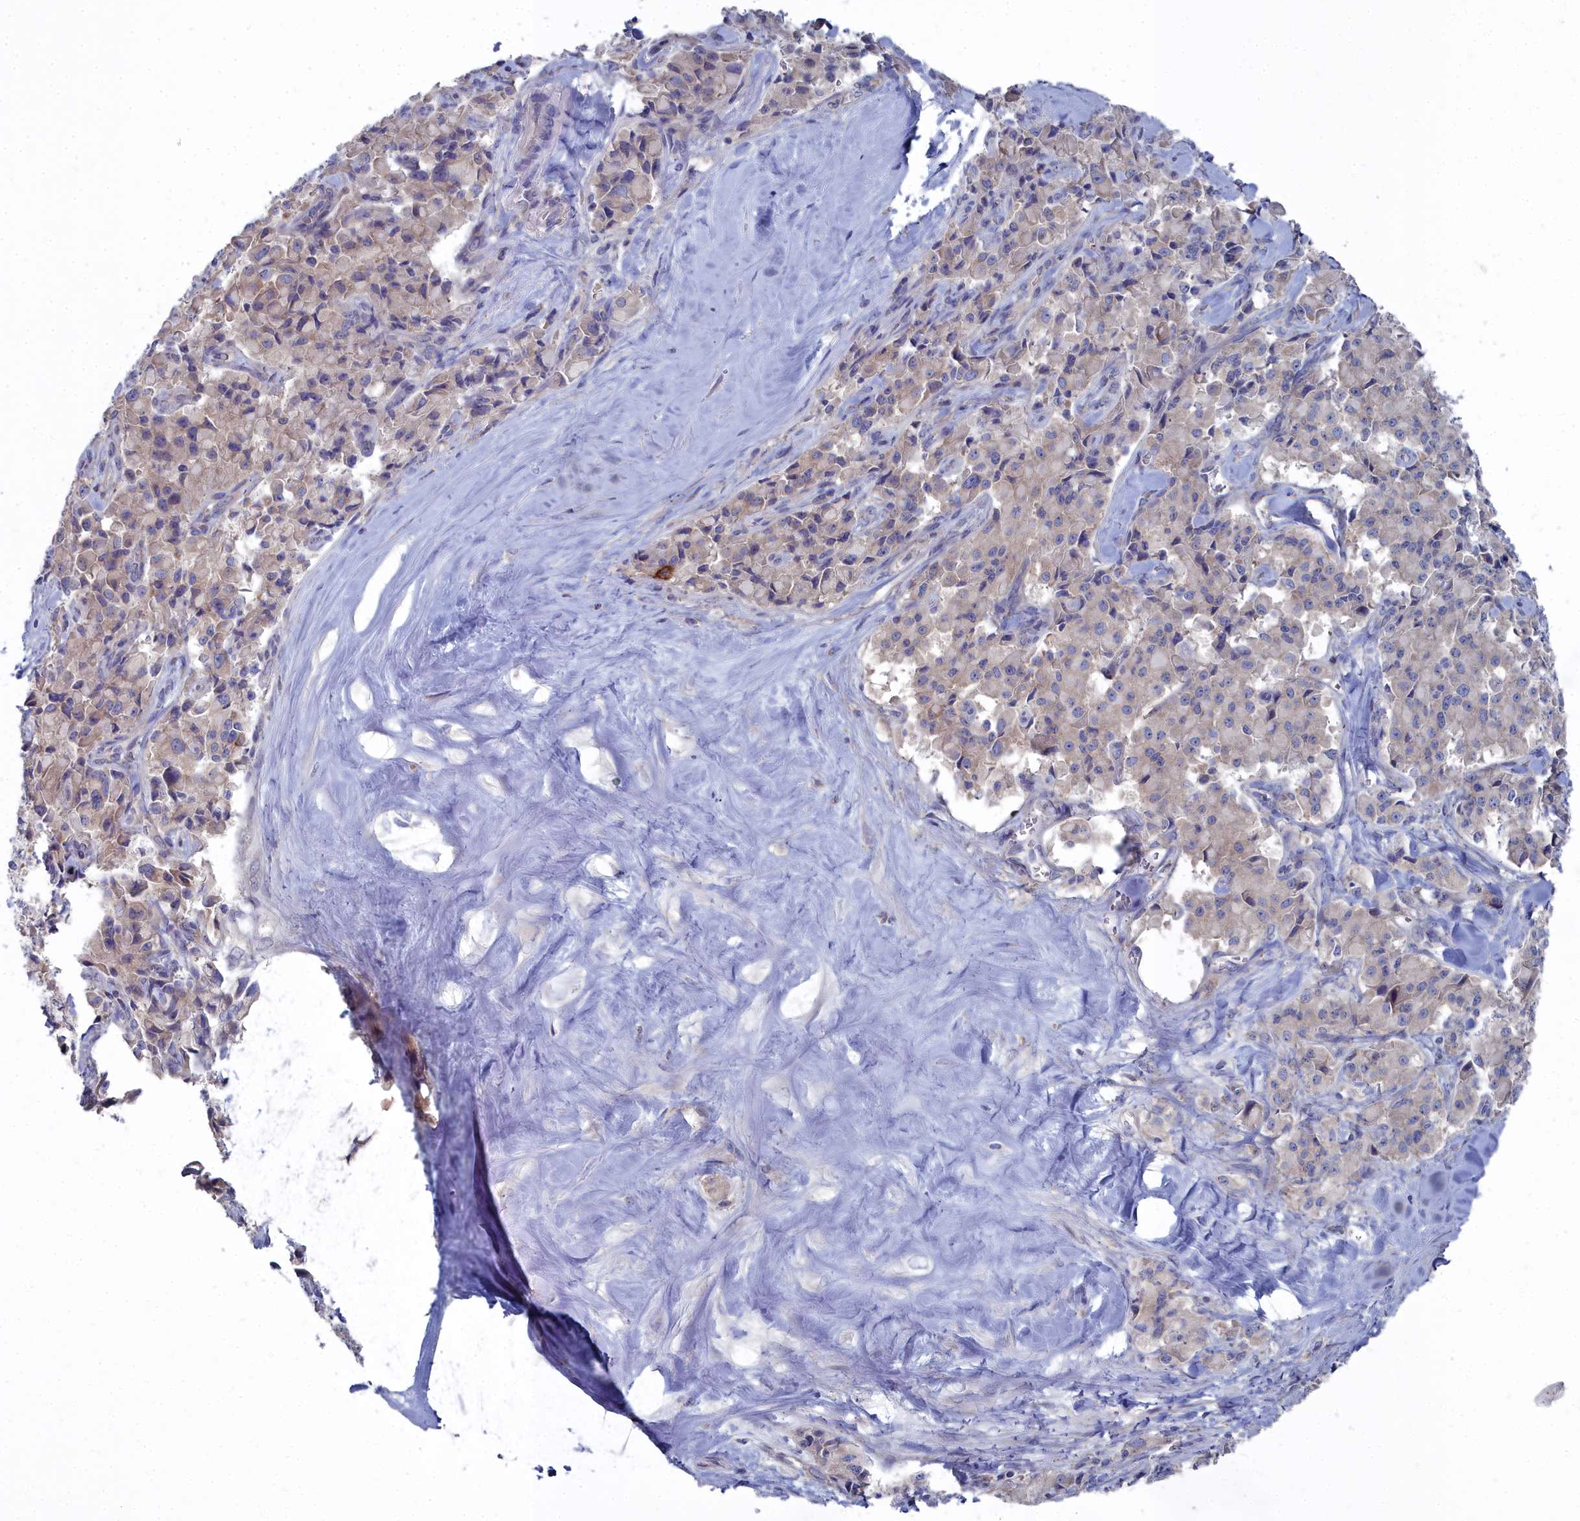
{"staining": {"intensity": "negative", "quantity": "none", "location": "none"}, "tissue": "pancreatic cancer", "cell_type": "Tumor cells", "image_type": "cancer", "snomed": [{"axis": "morphology", "description": "Adenocarcinoma, NOS"}, {"axis": "topography", "description": "Pancreas"}], "caption": "Tumor cells show no significant positivity in pancreatic adenocarcinoma.", "gene": "CCDC149", "patient": {"sex": "male", "age": 65}}